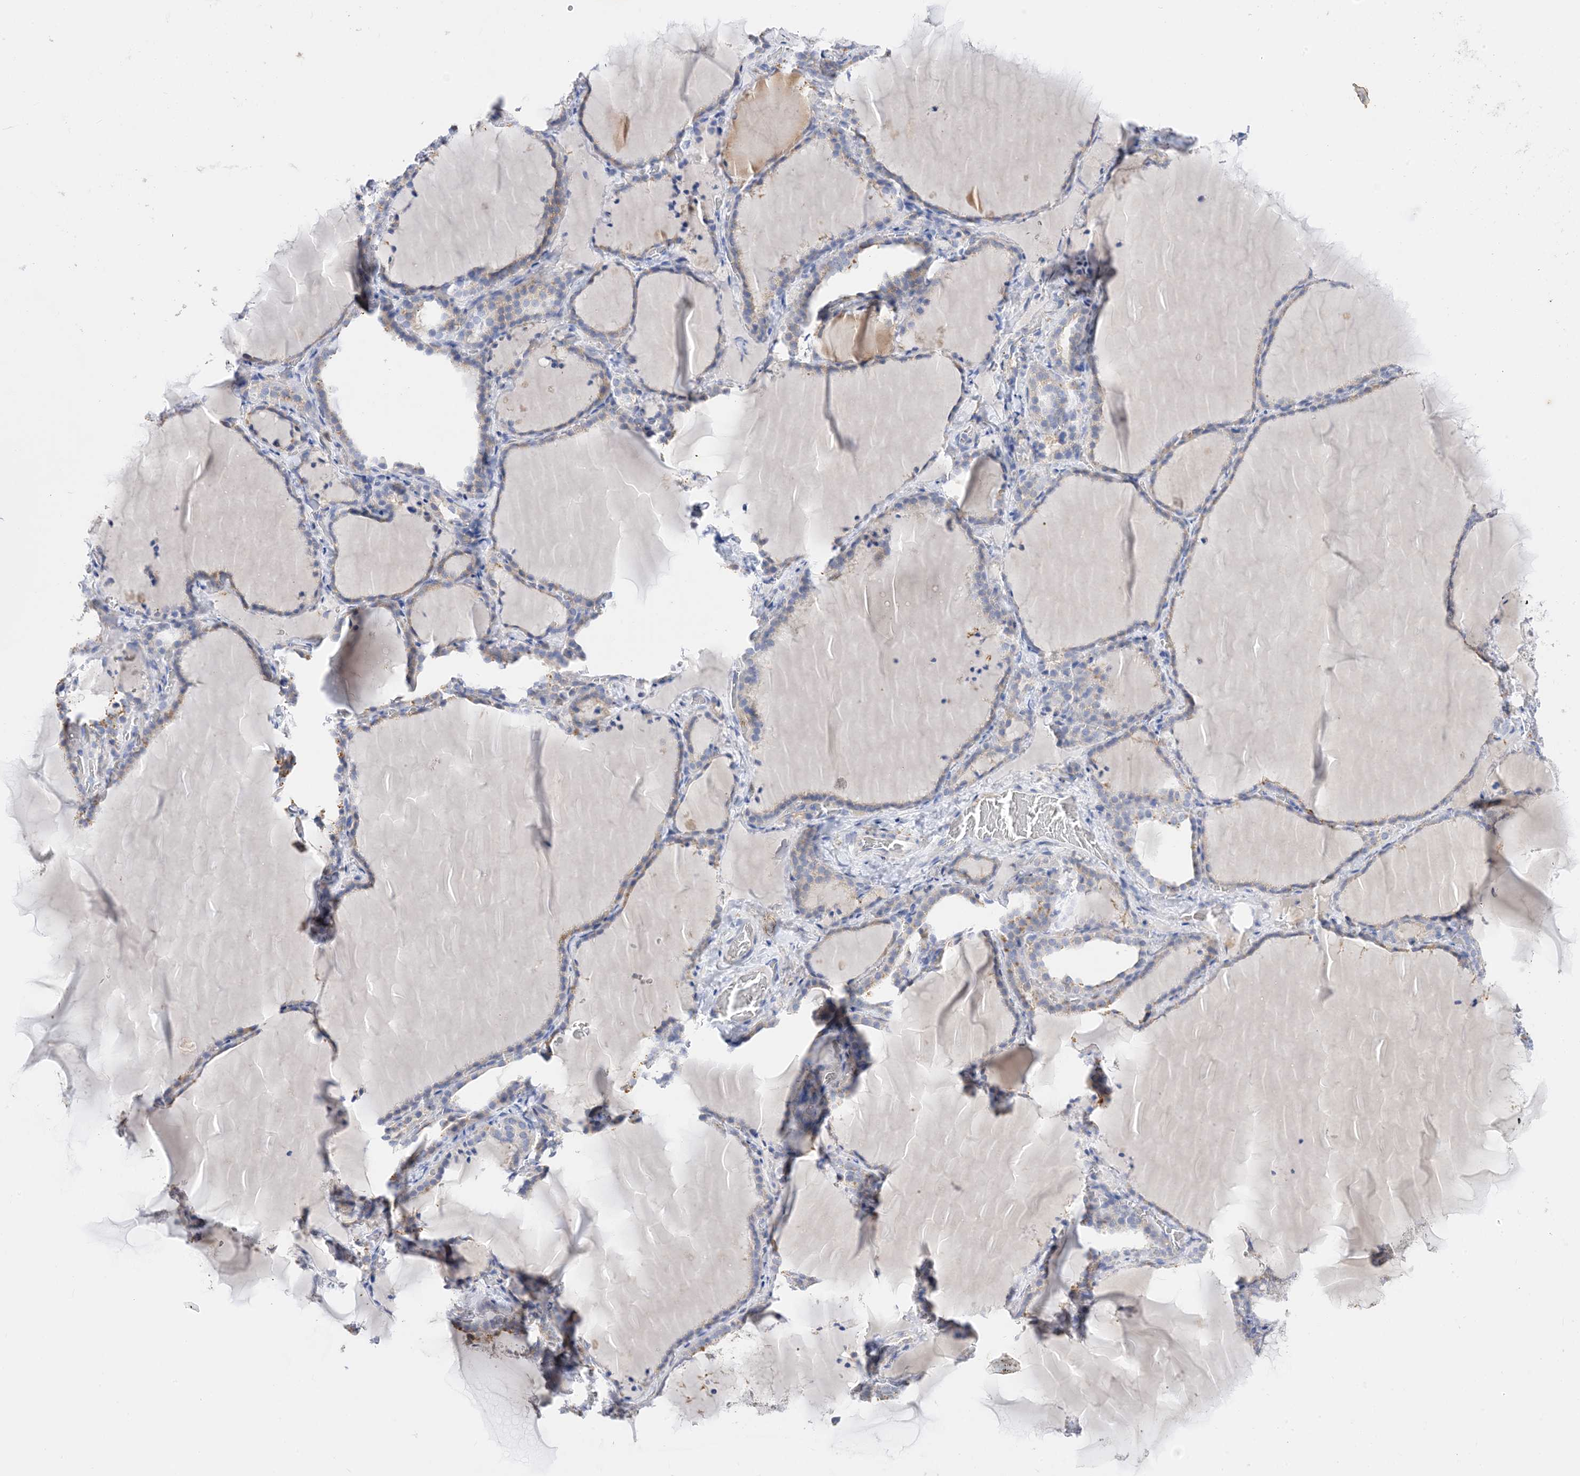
{"staining": {"intensity": "weak", "quantity": "<25%", "location": "cytoplasmic/membranous"}, "tissue": "thyroid gland", "cell_type": "Glandular cells", "image_type": "normal", "snomed": [{"axis": "morphology", "description": "Normal tissue, NOS"}, {"axis": "topography", "description": "Thyroid gland"}], "caption": "Glandular cells show no significant protein positivity in normal thyroid gland. (Brightfield microscopy of DAB (3,3'-diaminobenzidine) immunohistochemistry (IHC) at high magnification).", "gene": "ARV1", "patient": {"sex": "female", "age": 22}}